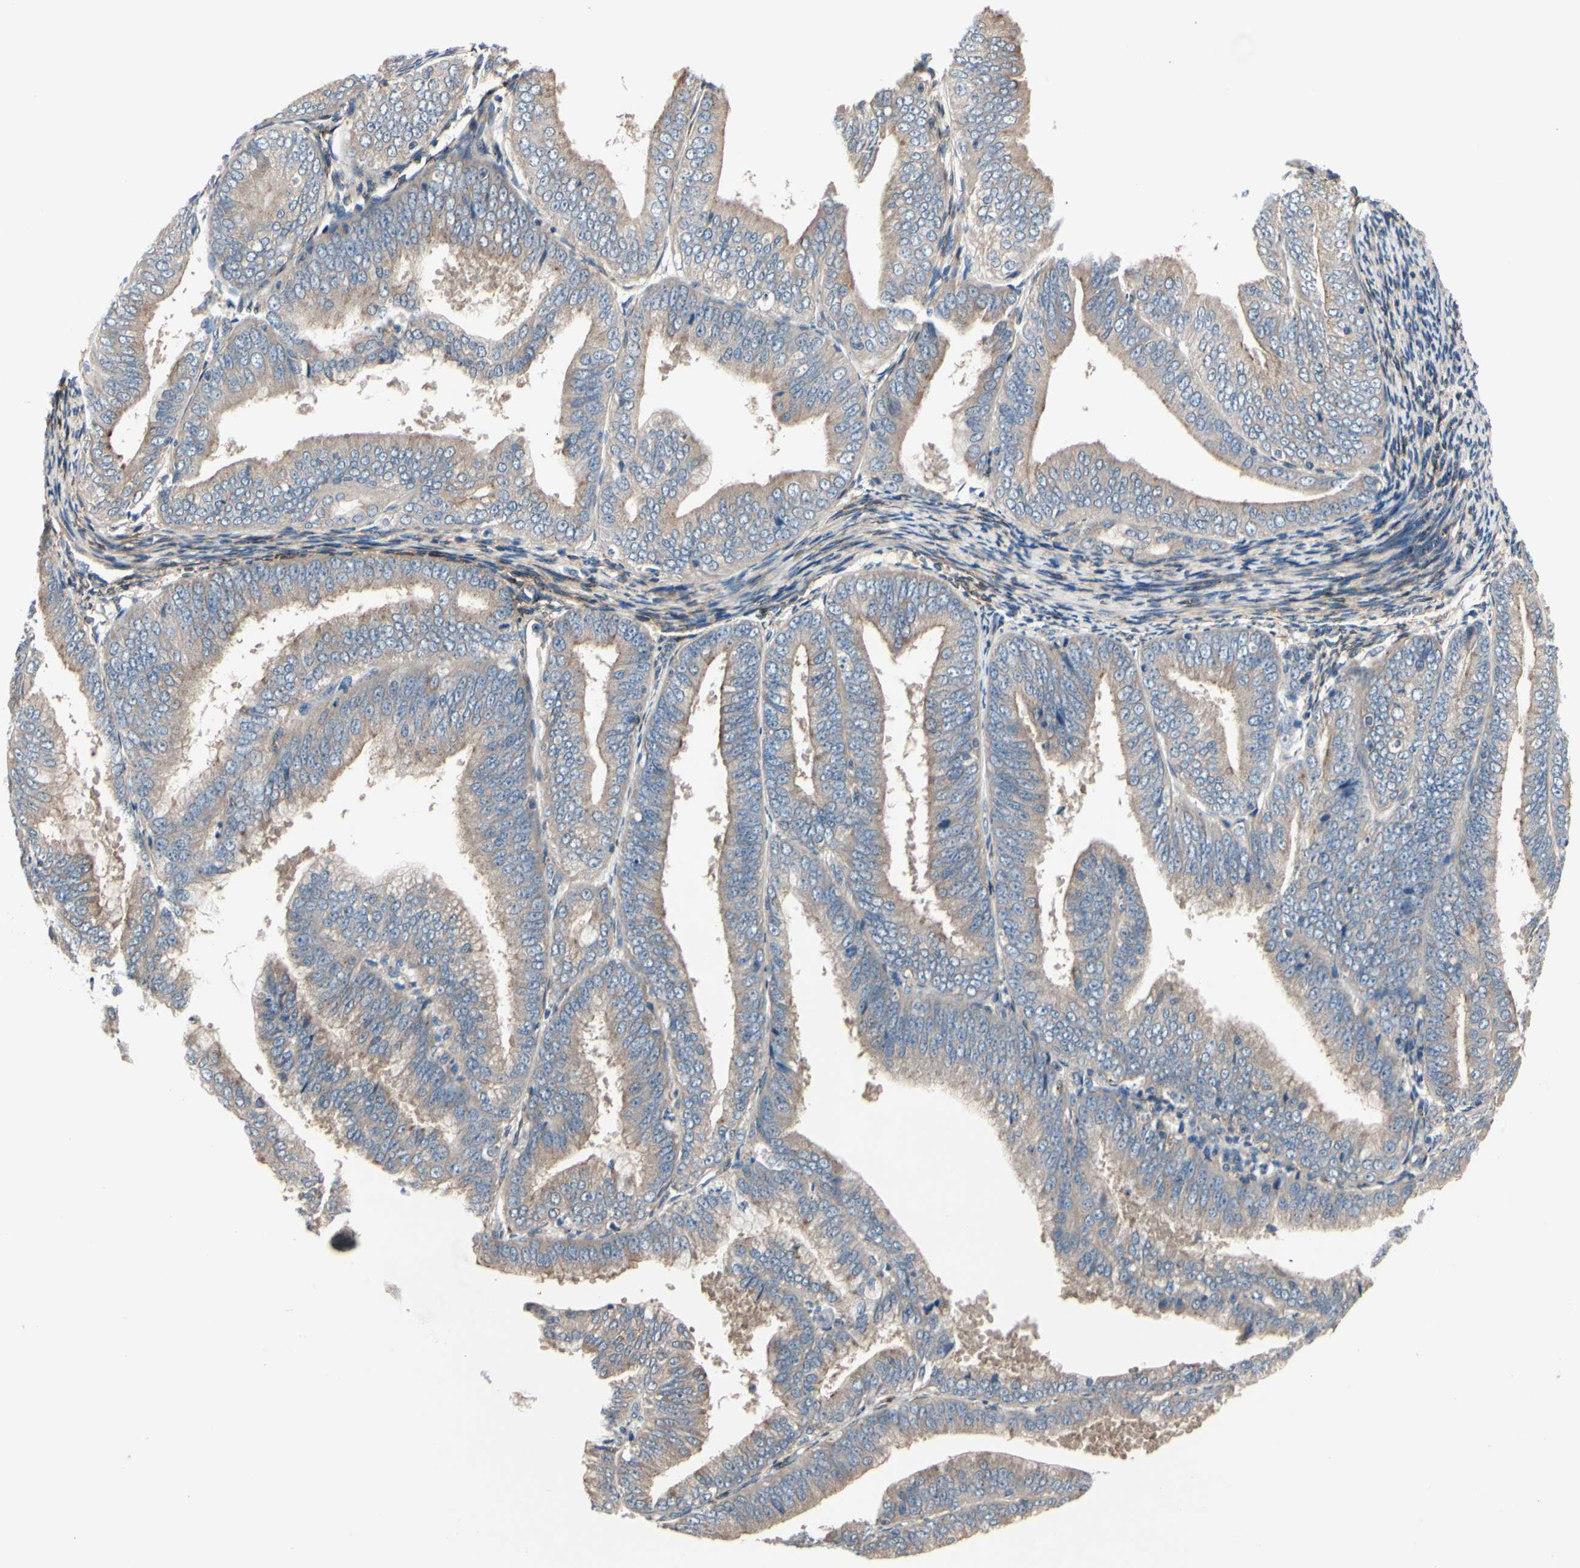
{"staining": {"intensity": "weak", "quantity": ">75%", "location": "cytoplasmic/membranous"}, "tissue": "endometrial cancer", "cell_type": "Tumor cells", "image_type": "cancer", "snomed": [{"axis": "morphology", "description": "Adenocarcinoma, NOS"}, {"axis": "topography", "description": "Endometrium"}], "caption": "An immunohistochemistry (IHC) photomicrograph of tumor tissue is shown. Protein staining in brown highlights weak cytoplasmic/membranous positivity in endometrial cancer (adenocarcinoma) within tumor cells.", "gene": "PRKAR2B", "patient": {"sex": "female", "age": 63}}